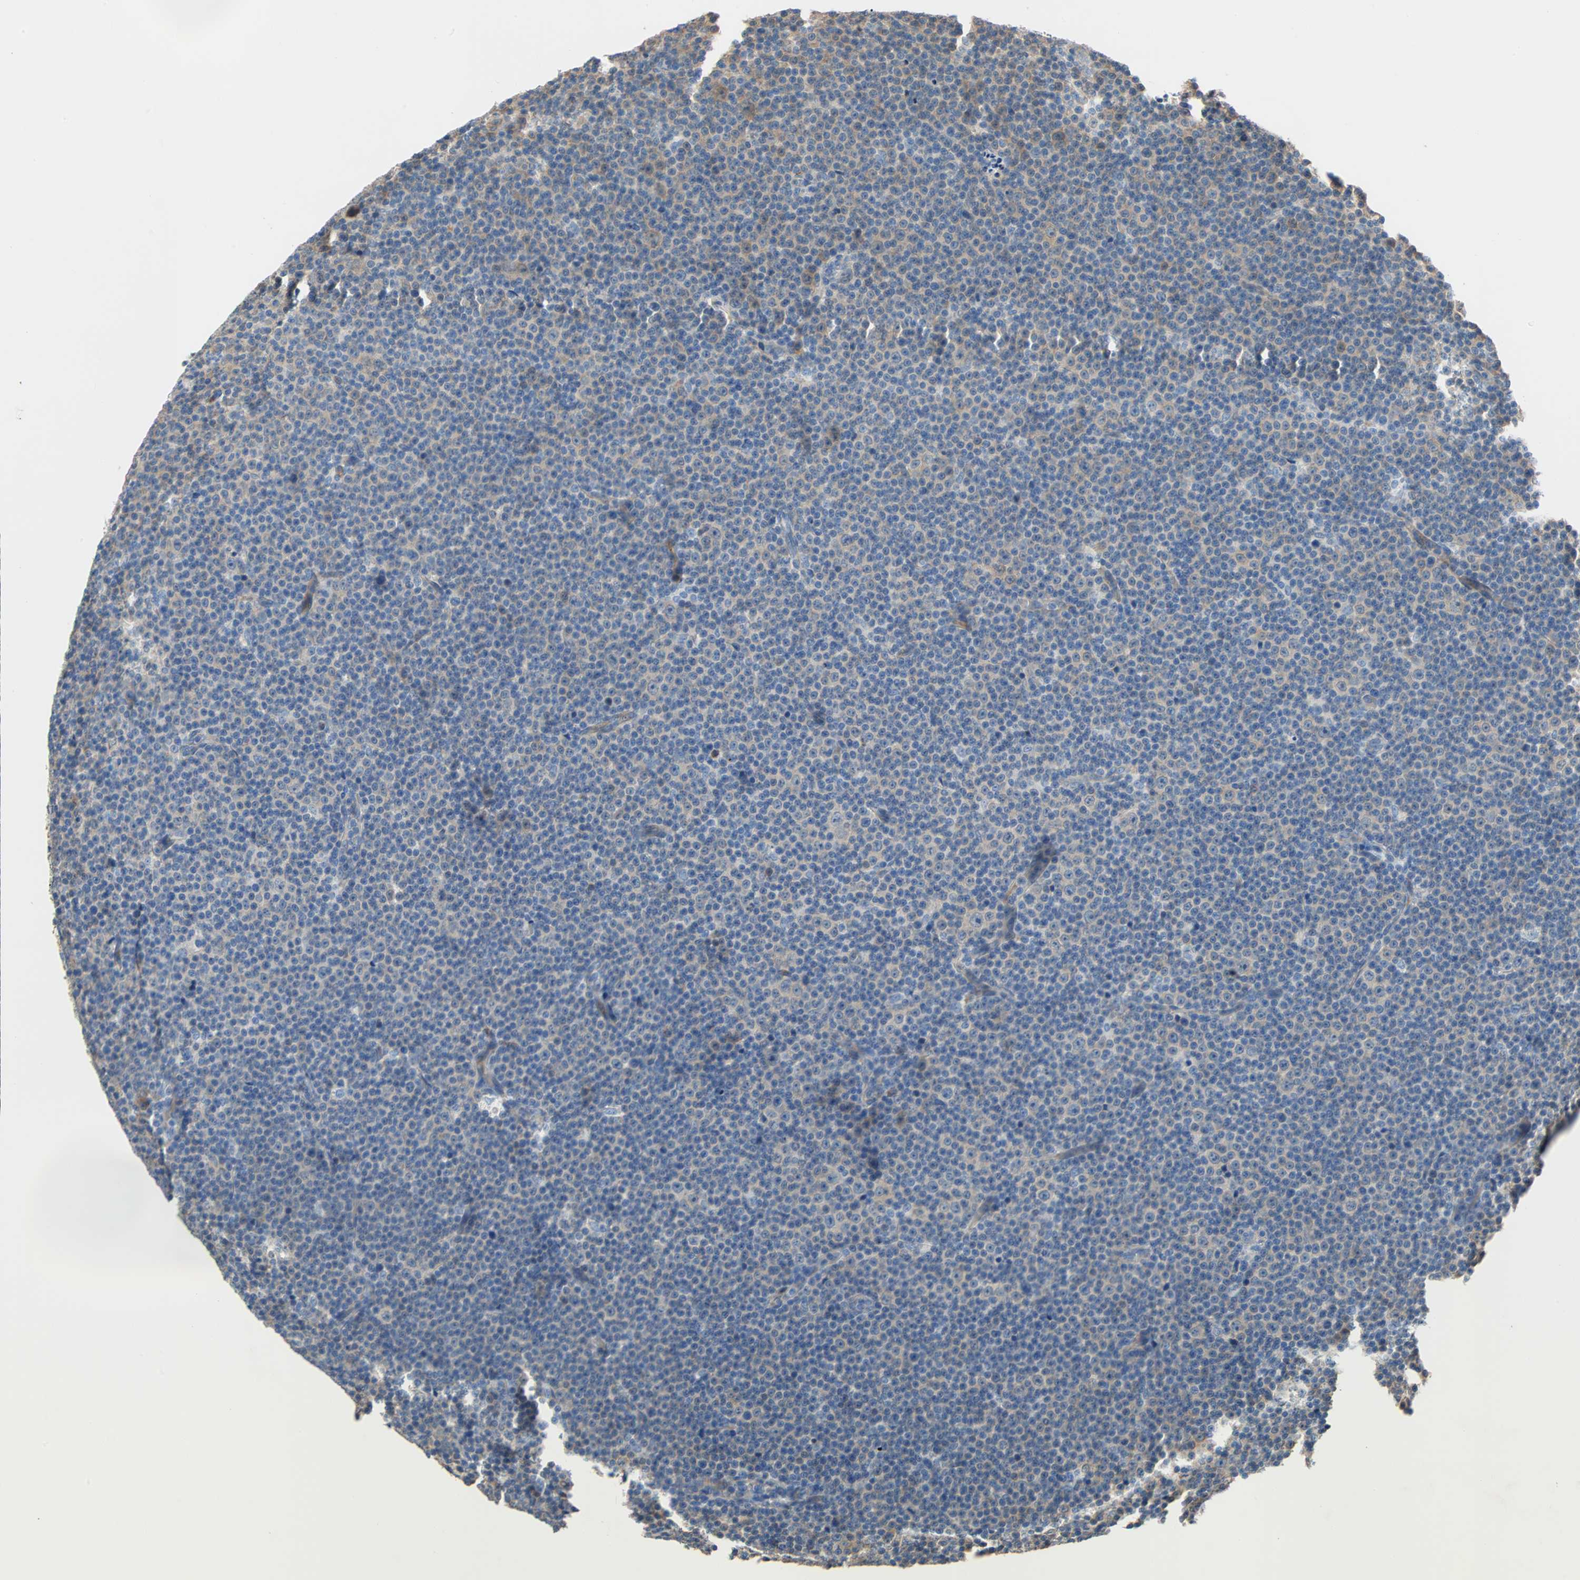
{"staining": {"intensity": "weak", "quantity": "25%-75%", "location": "cytoplasmic/membranous"}, "tissue": "lymphoma", "cell_type": "Tumor cells", "image_type": "cancer", "snomed": [{"axis": "morphology", "description": "Malignant lymphoma, non-Hodgkin's type, Low grade"}, {"axis": "topography", "description": "Lymph node"}], "caption": "Immunohistochemistry (IHC) (DAB) staining of lymphoma shows weak cytoplasmic/membranous protein expression in approximately 25%-75% of tumor cells. (Stains: DAB (3,3'-diaminobenzidine) in brown, nuclei in blue, Microscopy: brightfield microscopy at high magnification).", "gene": "TNFRSF12A", "patient": {"sex": "female", "age": 67}}